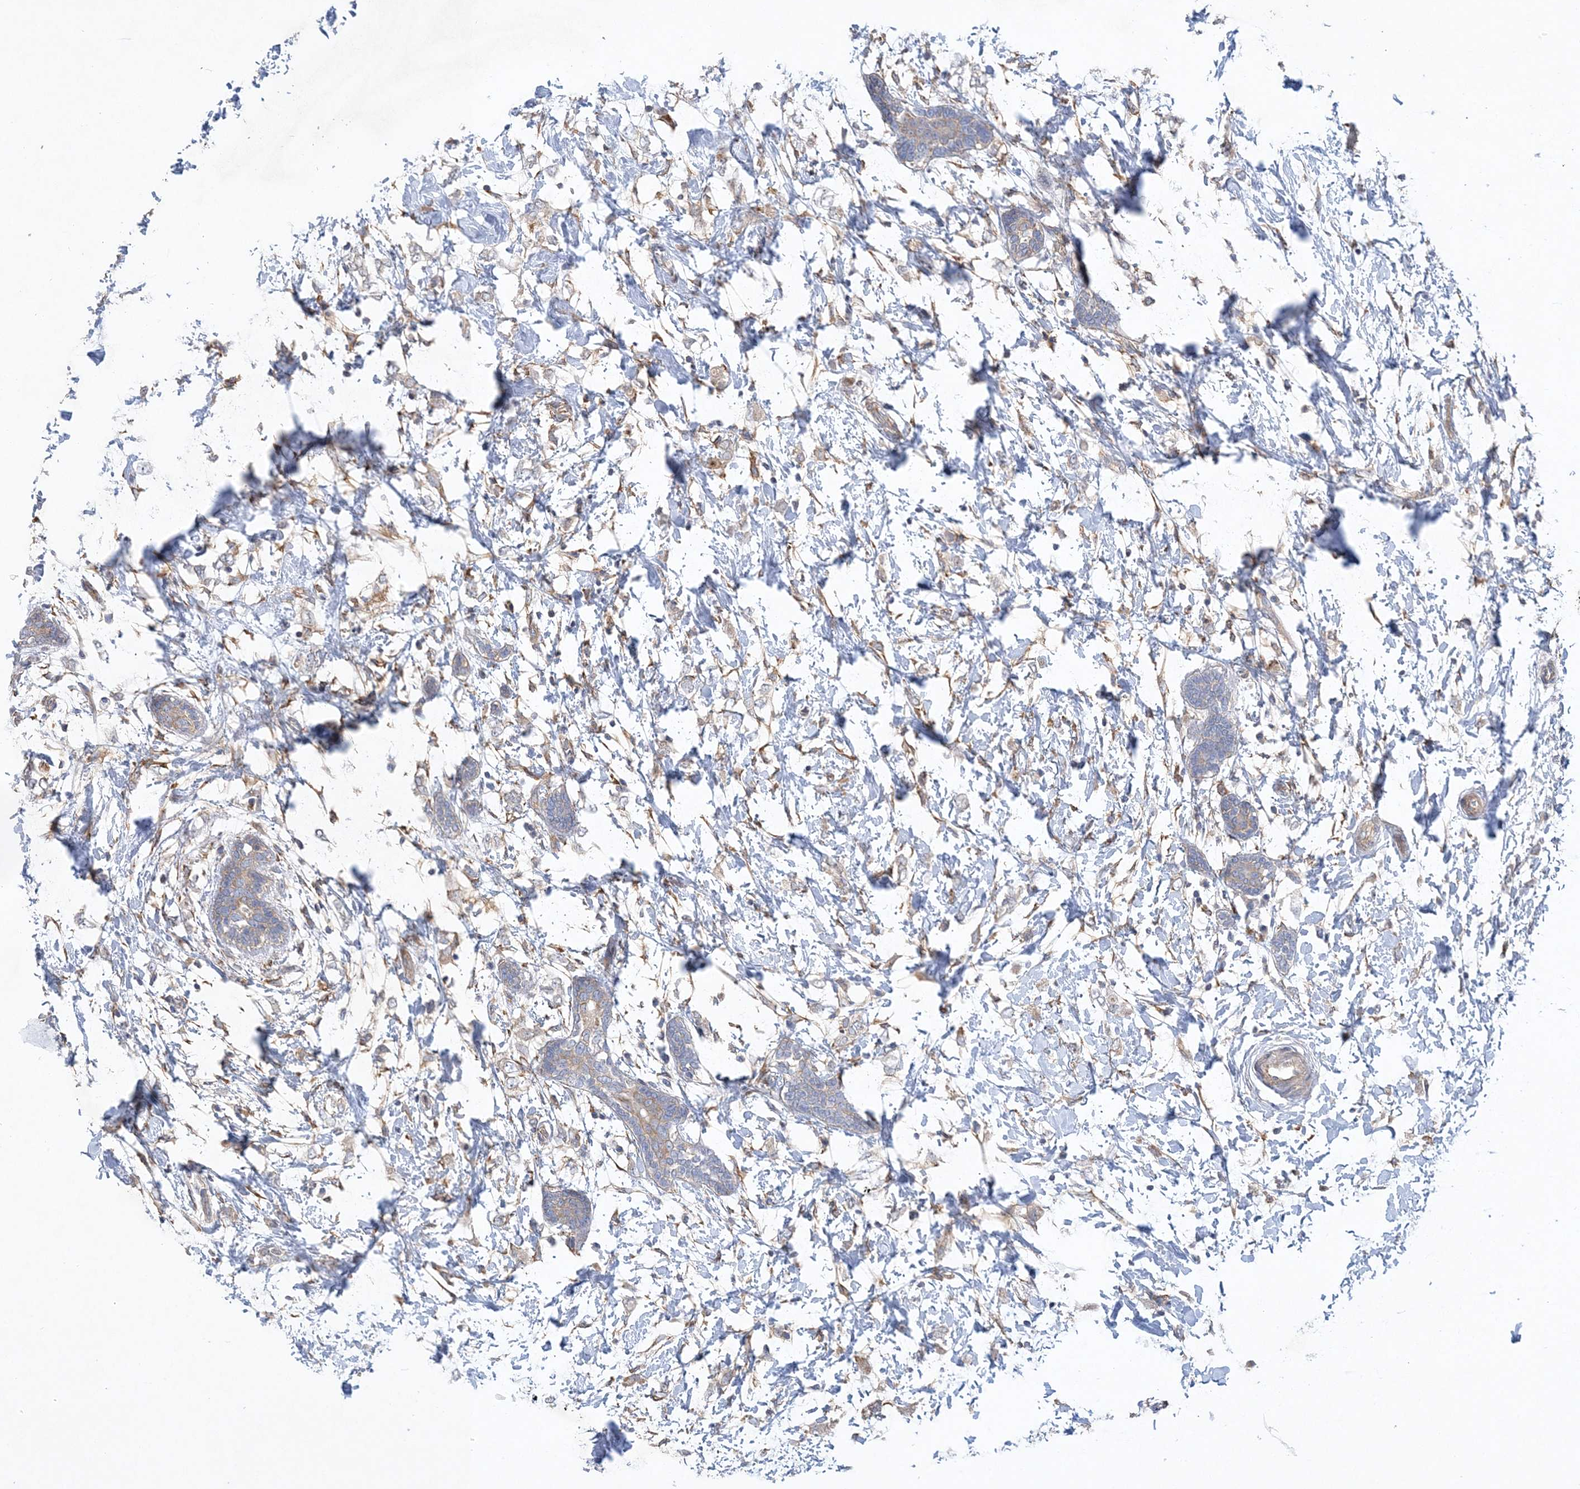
{"staining": {"intensity": "negative", "quantity": "none", "location": "none"}, "tissue": "breast cancer", "cell_type": "Tumor cells", "image_type": "cancer", "snomed": [{"axis": "morphology", "description": "Normal tissue, NOS"}, {"axis": "morphology", "description": "Lobular carcinoma"}, {"axis": "topography", "description": "Breast"}], "caption": "Tumor cells are negative for protein expression in human breast cancer. Nuclei are stained in blue.", "gene": "MAP4K5", "patient": {"sex": "female", "age": 47}}